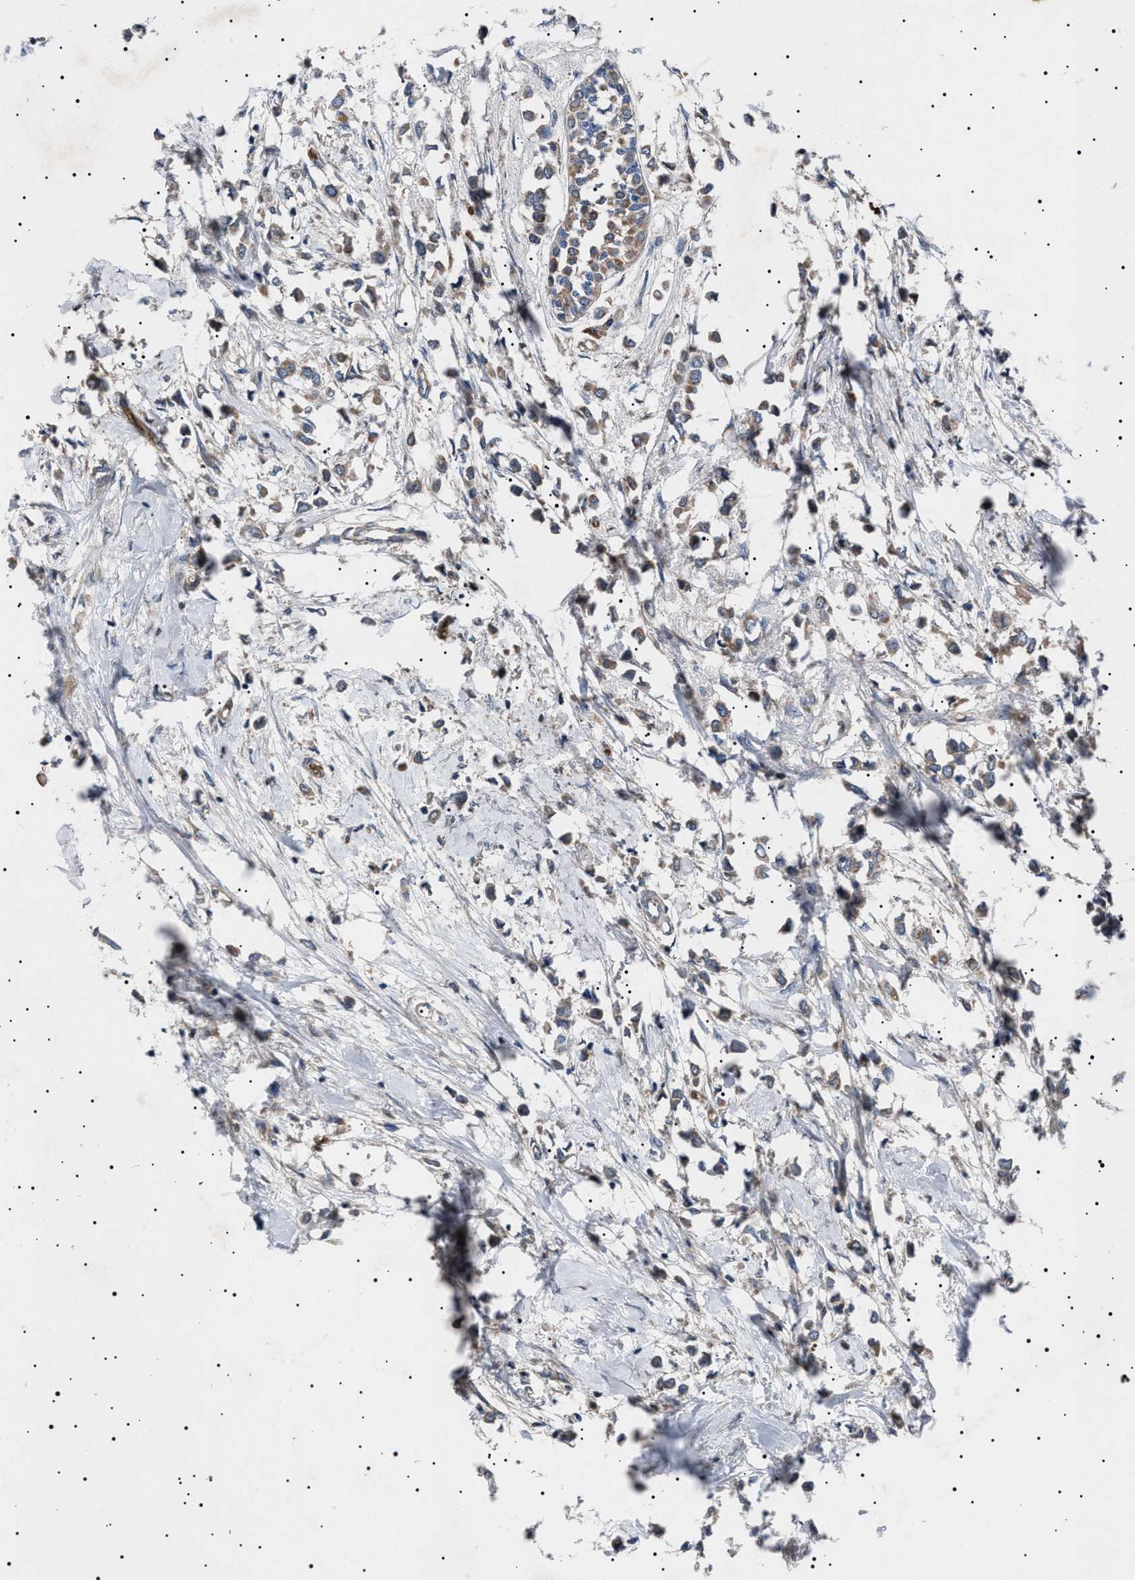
{"staining": {"intensity": "weak", "quantity": ">75%", "location": "cytoplasmic/membranous"}, "tissue": "breast cancer", "cell_type": "Tumor cells", "image_type": "cancer", "snomed": [{"axis": "morphology", "description": "Lobular carcinoma"}, {"axis": "topography", "description": "Breast"}], "caption": "Immunohistochemical staining of breast cancer displays low levels of weak cytoplasmic/membranous protein staining in approximately >75% of tumor cells.", "gene": "PTRH1", "patient": {"sex": "female", "age": 51}}